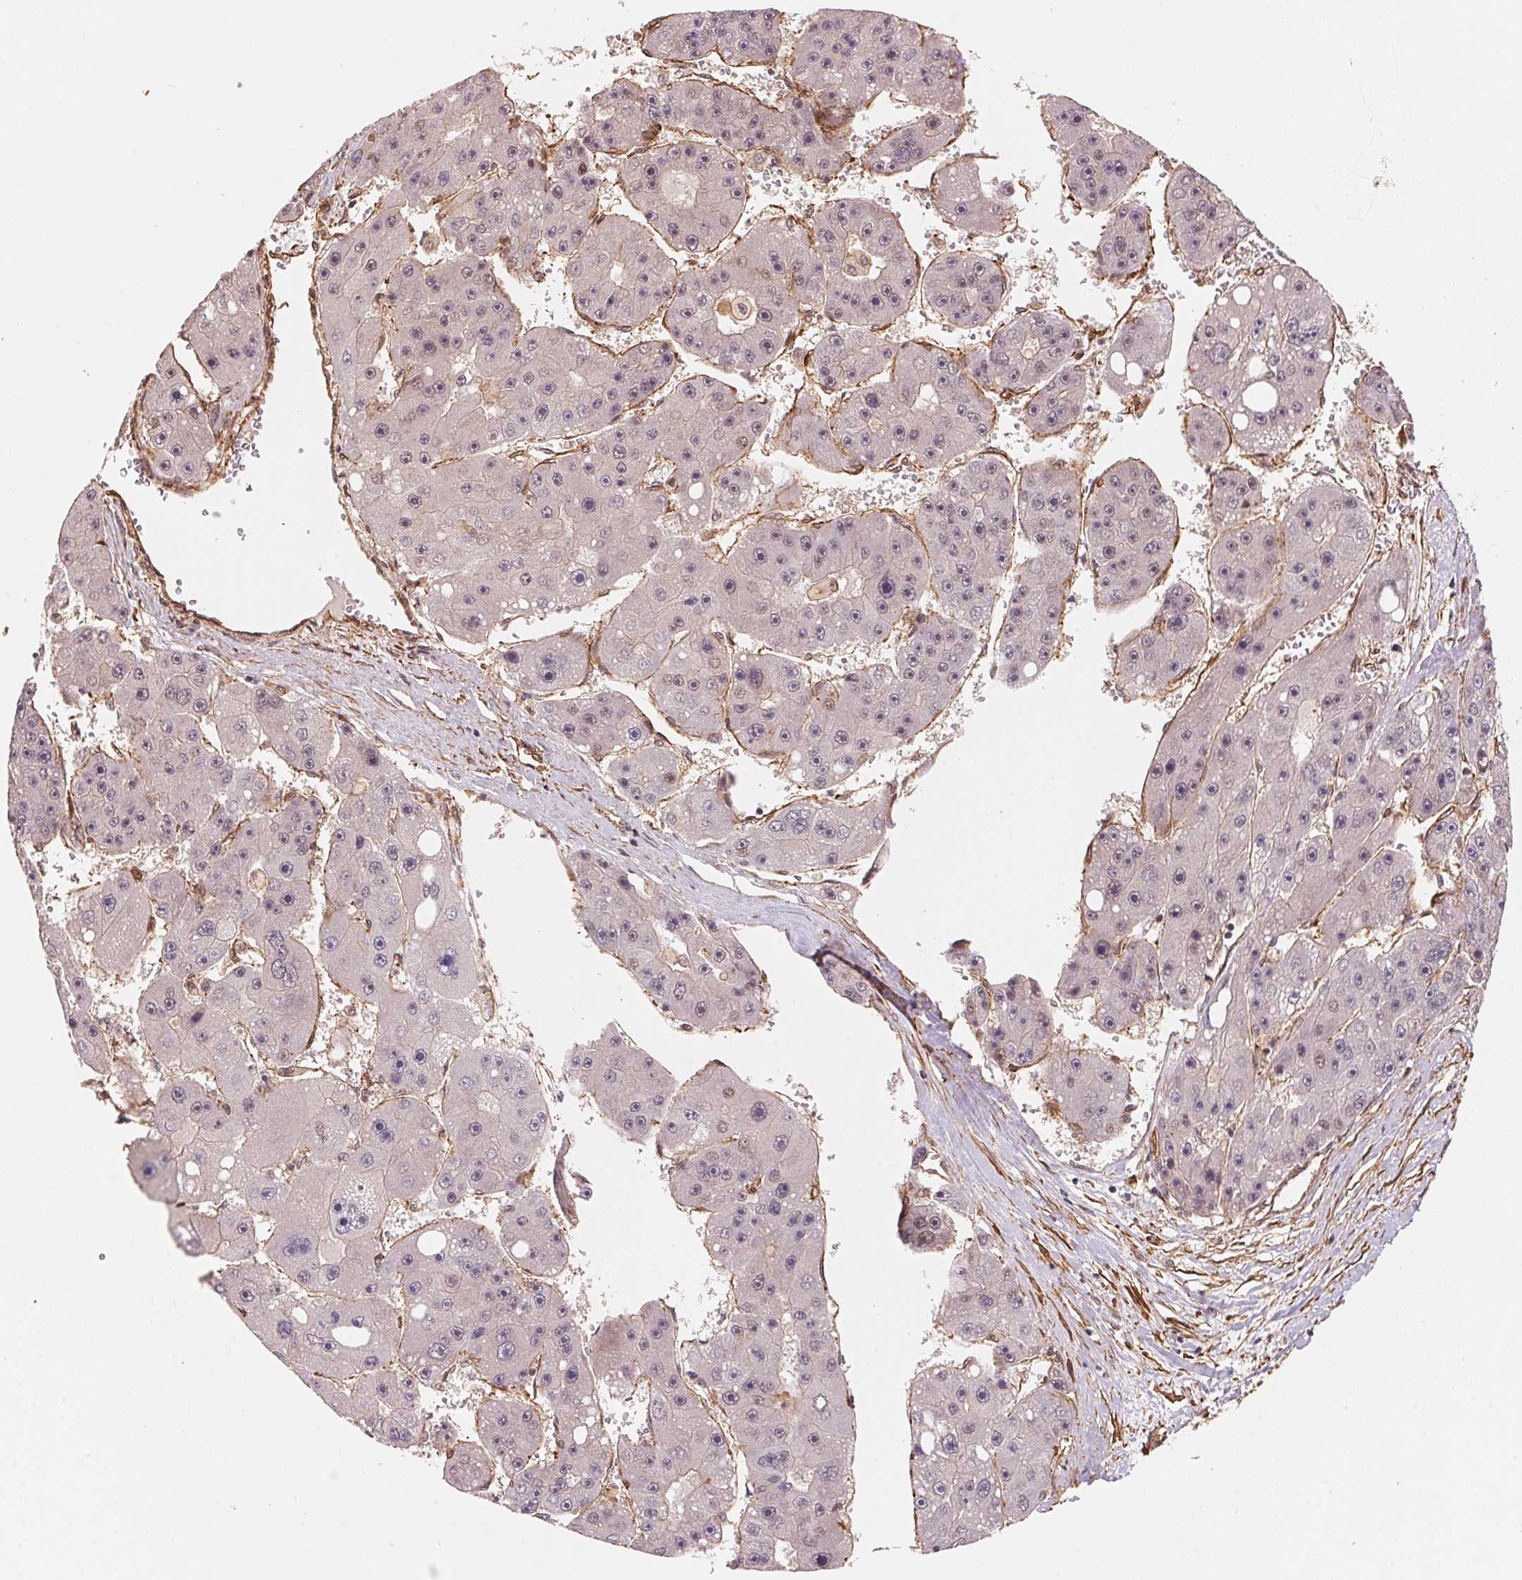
{"staining": {"intensity": "negative", "quantity": "none", "location": "none"}, "tissue": "liver cancer", "cell_type": "Tumor cells", "image_type": "cancer", "snomed": [{"axis": "morphology", "description": "Carcinoma, Hepatocellular, NOS"}, {"axis": "topography", "description": "Liver"}], "caption": "Liver cancer (hepatocellular carcinoma) was stained to show a protein in brown. There is no significant staining in tumor cells.", "gene": "TNIP2", "patient": {"sex": "female", "age": 61}}